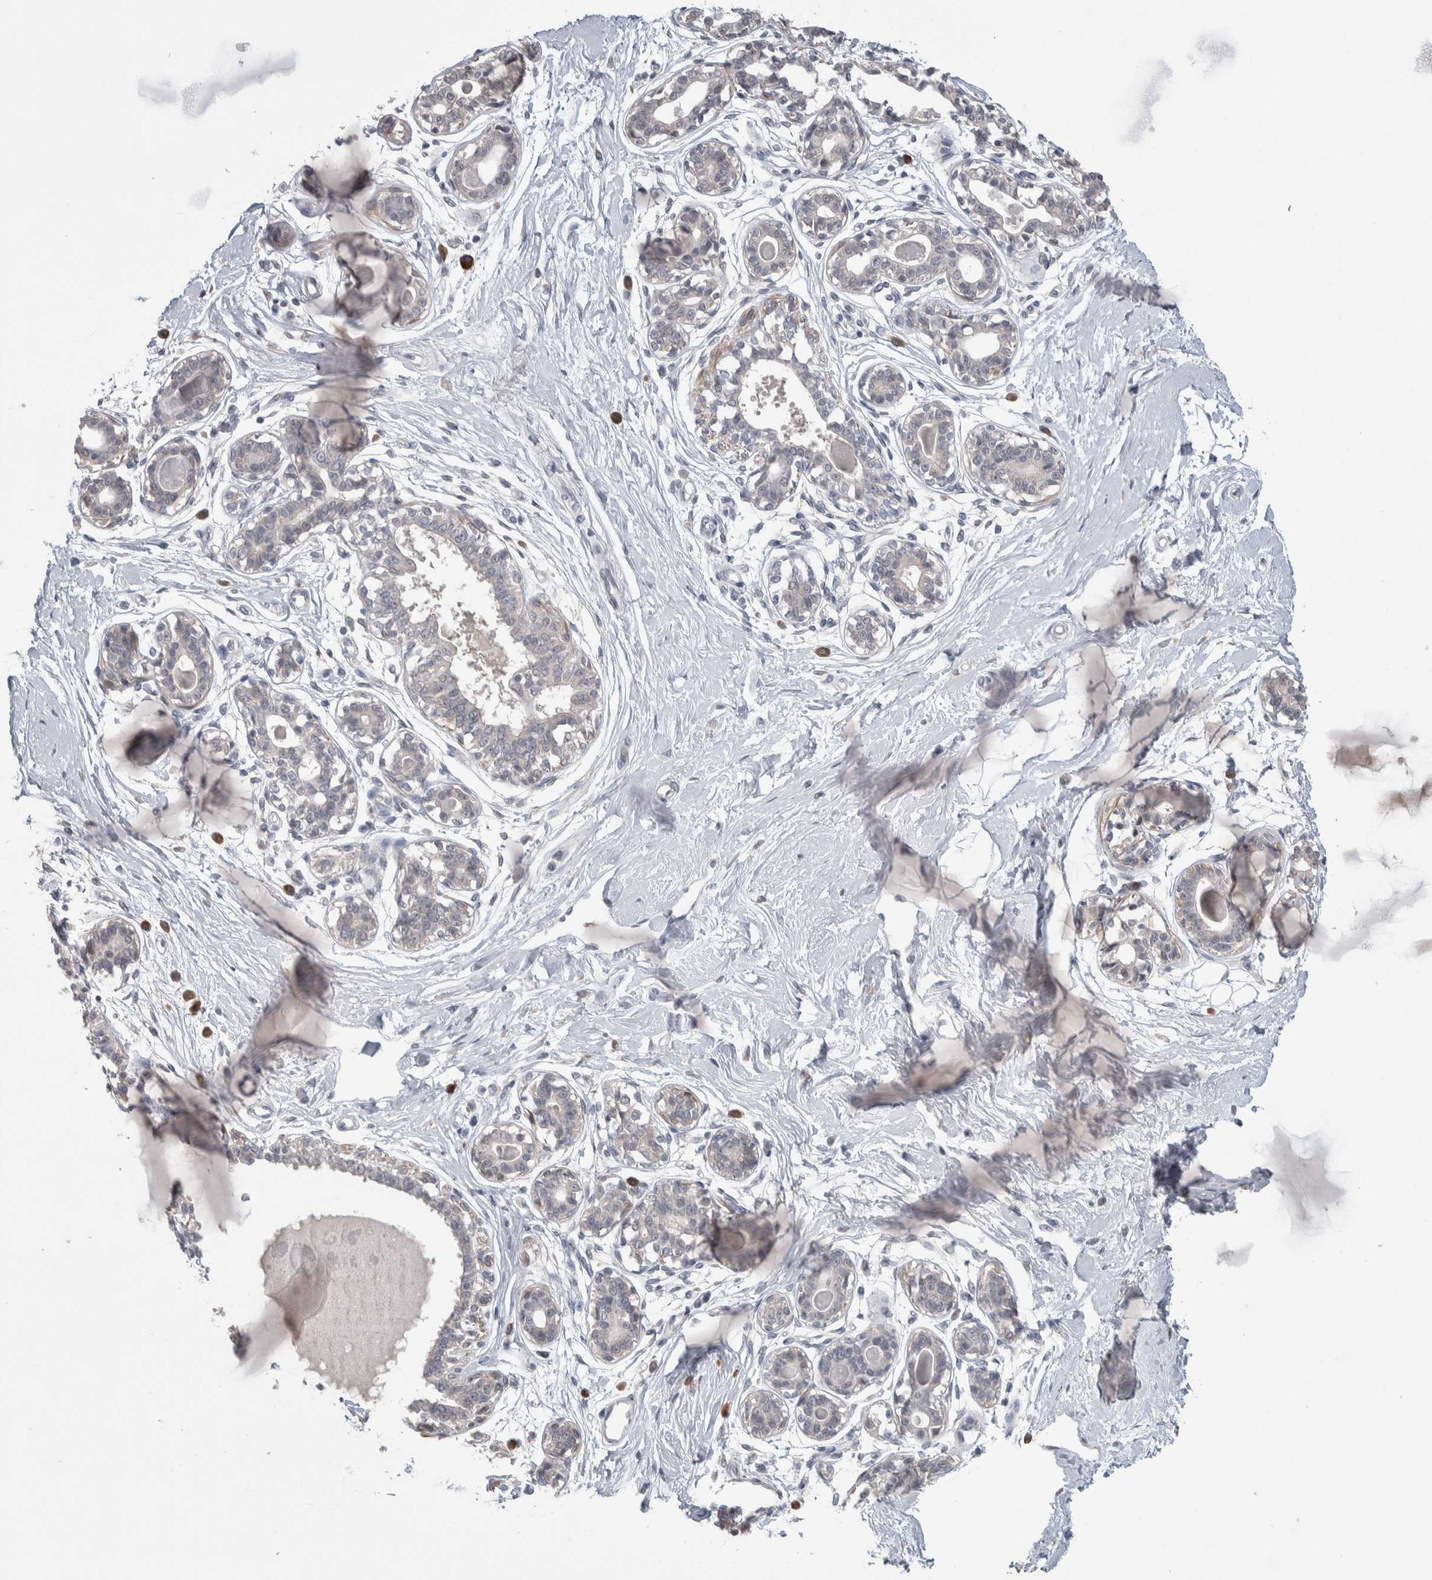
{"staining": {"intensity": "negative", "quantity": "none", "location": "none"}, "tissue": "breast", "cell_type": "Adipocytes", "image_type": "normal", "snomed": [{"axis": "morphology", "description": "Normal tissue, NOS"}, {"axis": "topography", "description": "Breast"}], "caption": "Immunohistochemistry image of normal breast: breast stained with DAB (3,3'-diaminobenzidine) displays no significant protein expression in adipocytes. The staining is performed using DAB brown chromogen with nuclei counter-stained in using hematoxylin.", "gene": "CUL2", "patient": {"sex": "female", "age": 45}}